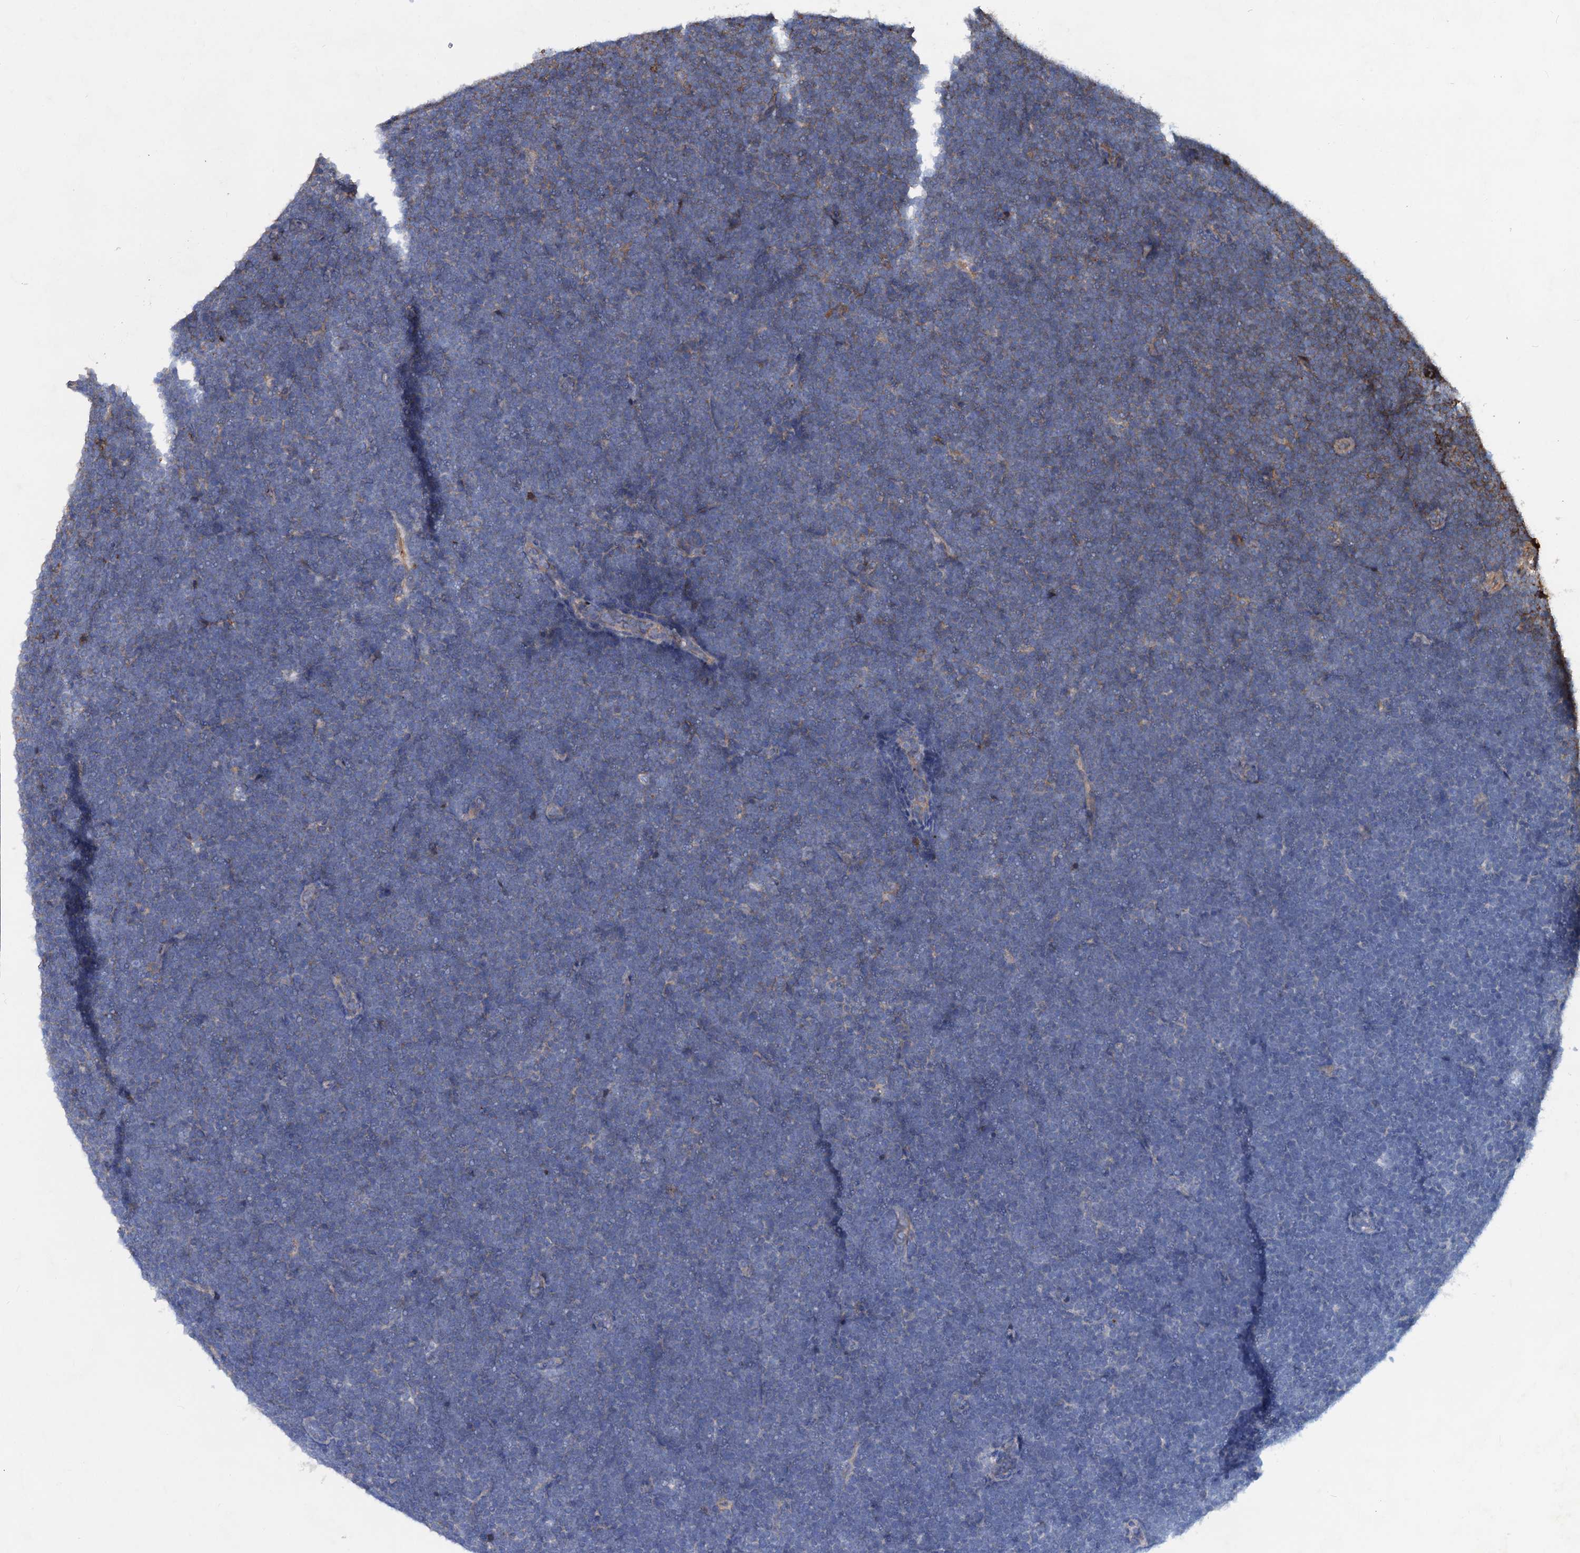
{"staining": {"intensity": "moderate", "quantity": "<25%", "location": "cytoplasmic/membranous"}, "tissue": "lymphoma", "cell_type": "Tumor cells", "image_type": "cancer", "snomed": [{"axis": "morphology", "description": "Malignant lymphoma, non-Hodgkin's type, High grade"}, {"axis": "topography", "description": "Lymph node"}], "caption": "A high-resolution micrograph shows immunohistochemistry (IHC) staining of high-grade malignant lymphoma, non-Hodgkin's type, which displays moderate cytoplasmic/membranous staining in about <25% of tumor cells.", "gene": "CHRD", "patient": {"sex": "male", "age": 13}}